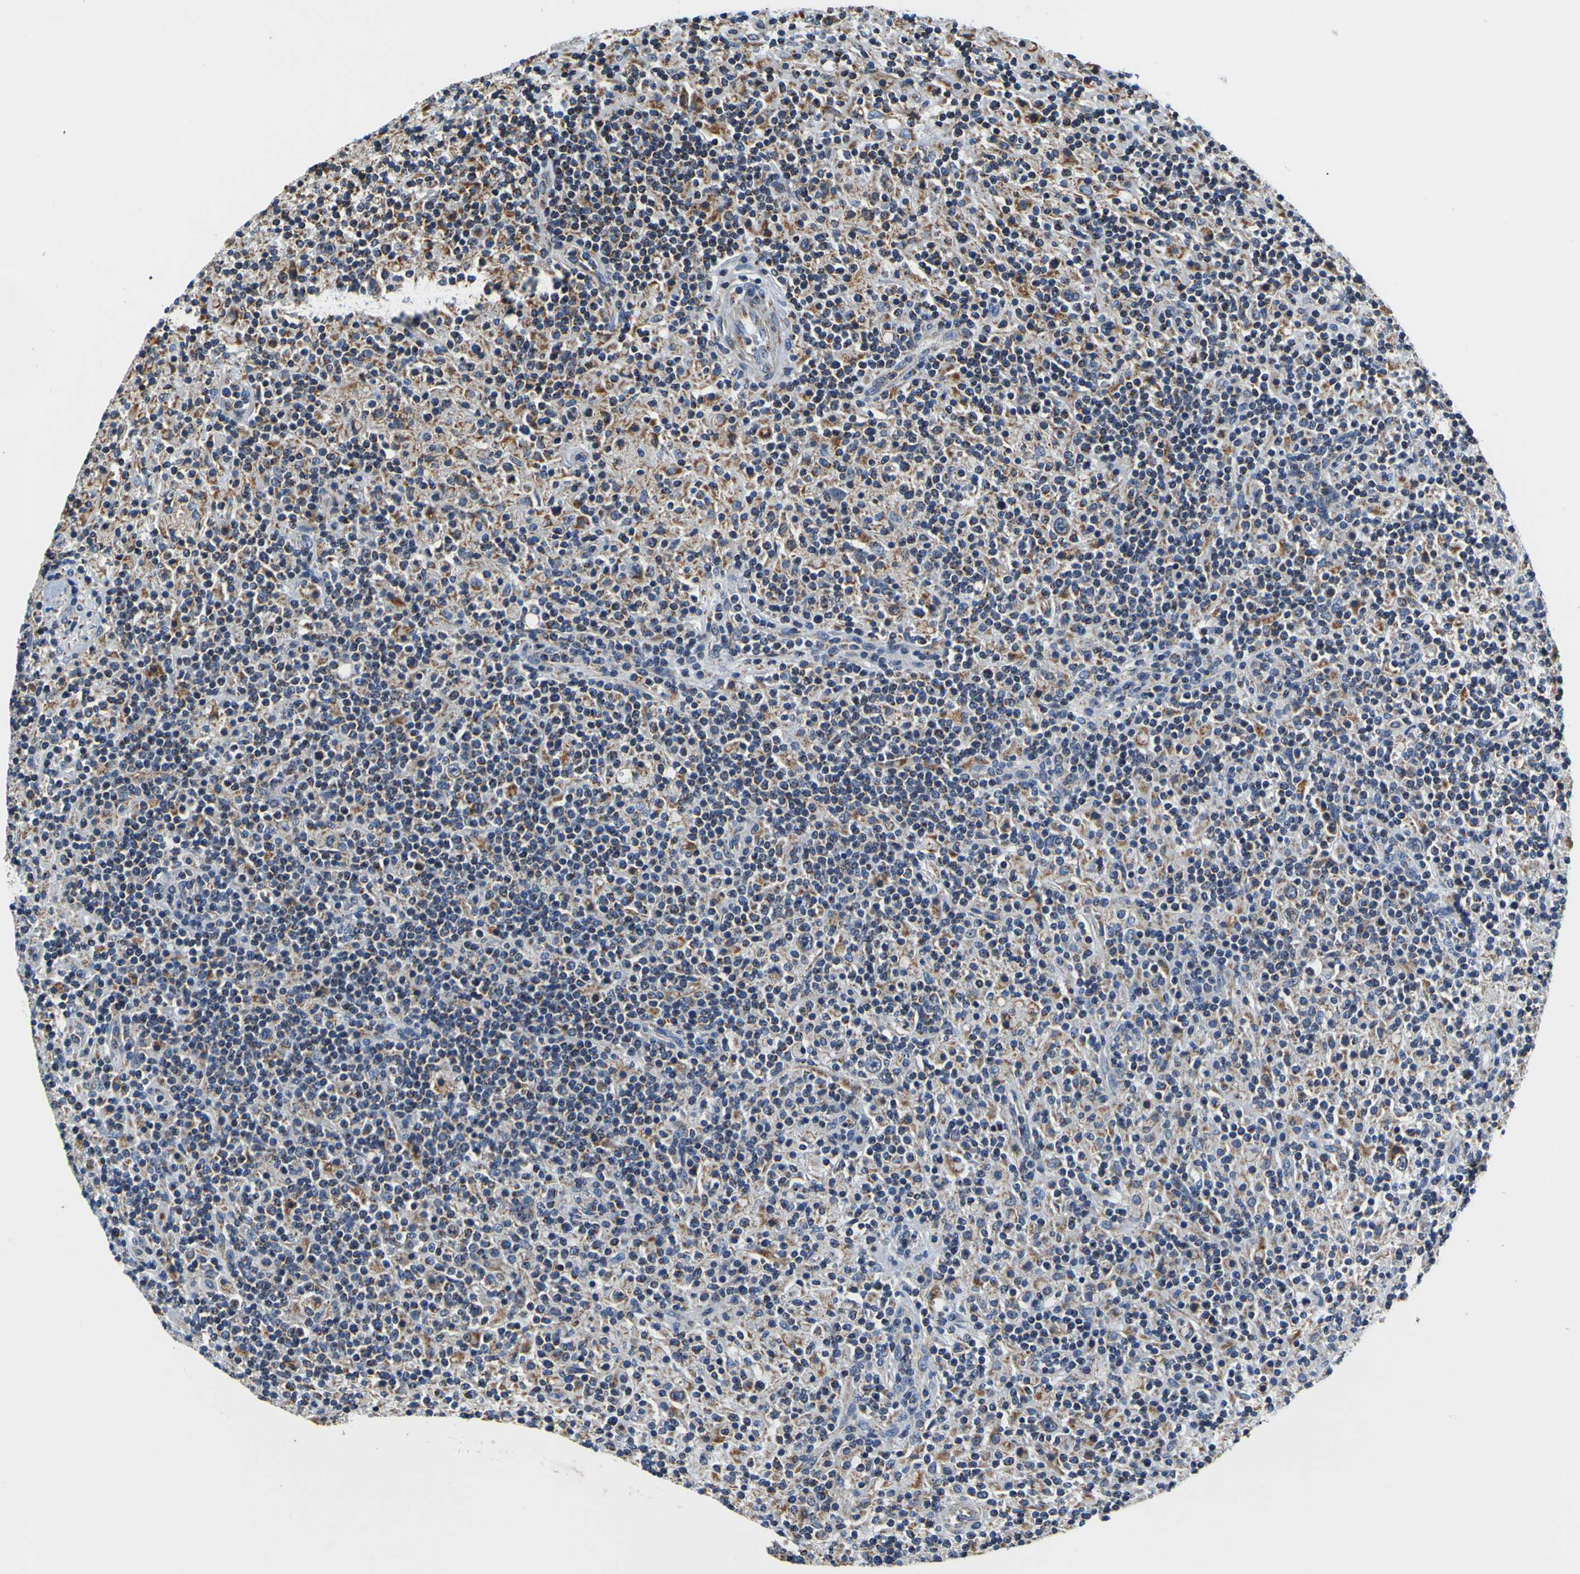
{"staining": {"intensity": "moderate", "quantity": ">75%", "location": "cytoplasmic/membranous"}, "tissue": "lymphoma", "cell_type": "Tumor cells", "image_type": "cancer", "snomed": [{"axis": "morphology", "description": "Hodgkin's disease, NOS"}, {"axis": "topography", "description": "Lymph node"}], "caption": "Immunohistochemical staining of Hodgkin's disease exhibits medium levels of moderate cytoplasmic/membranous protein positivity in approximately >75% of tumor cells. Nuclei are stained in blue.", "gene": "LRP4", "patient": {"sex": "male", "age": 70}}